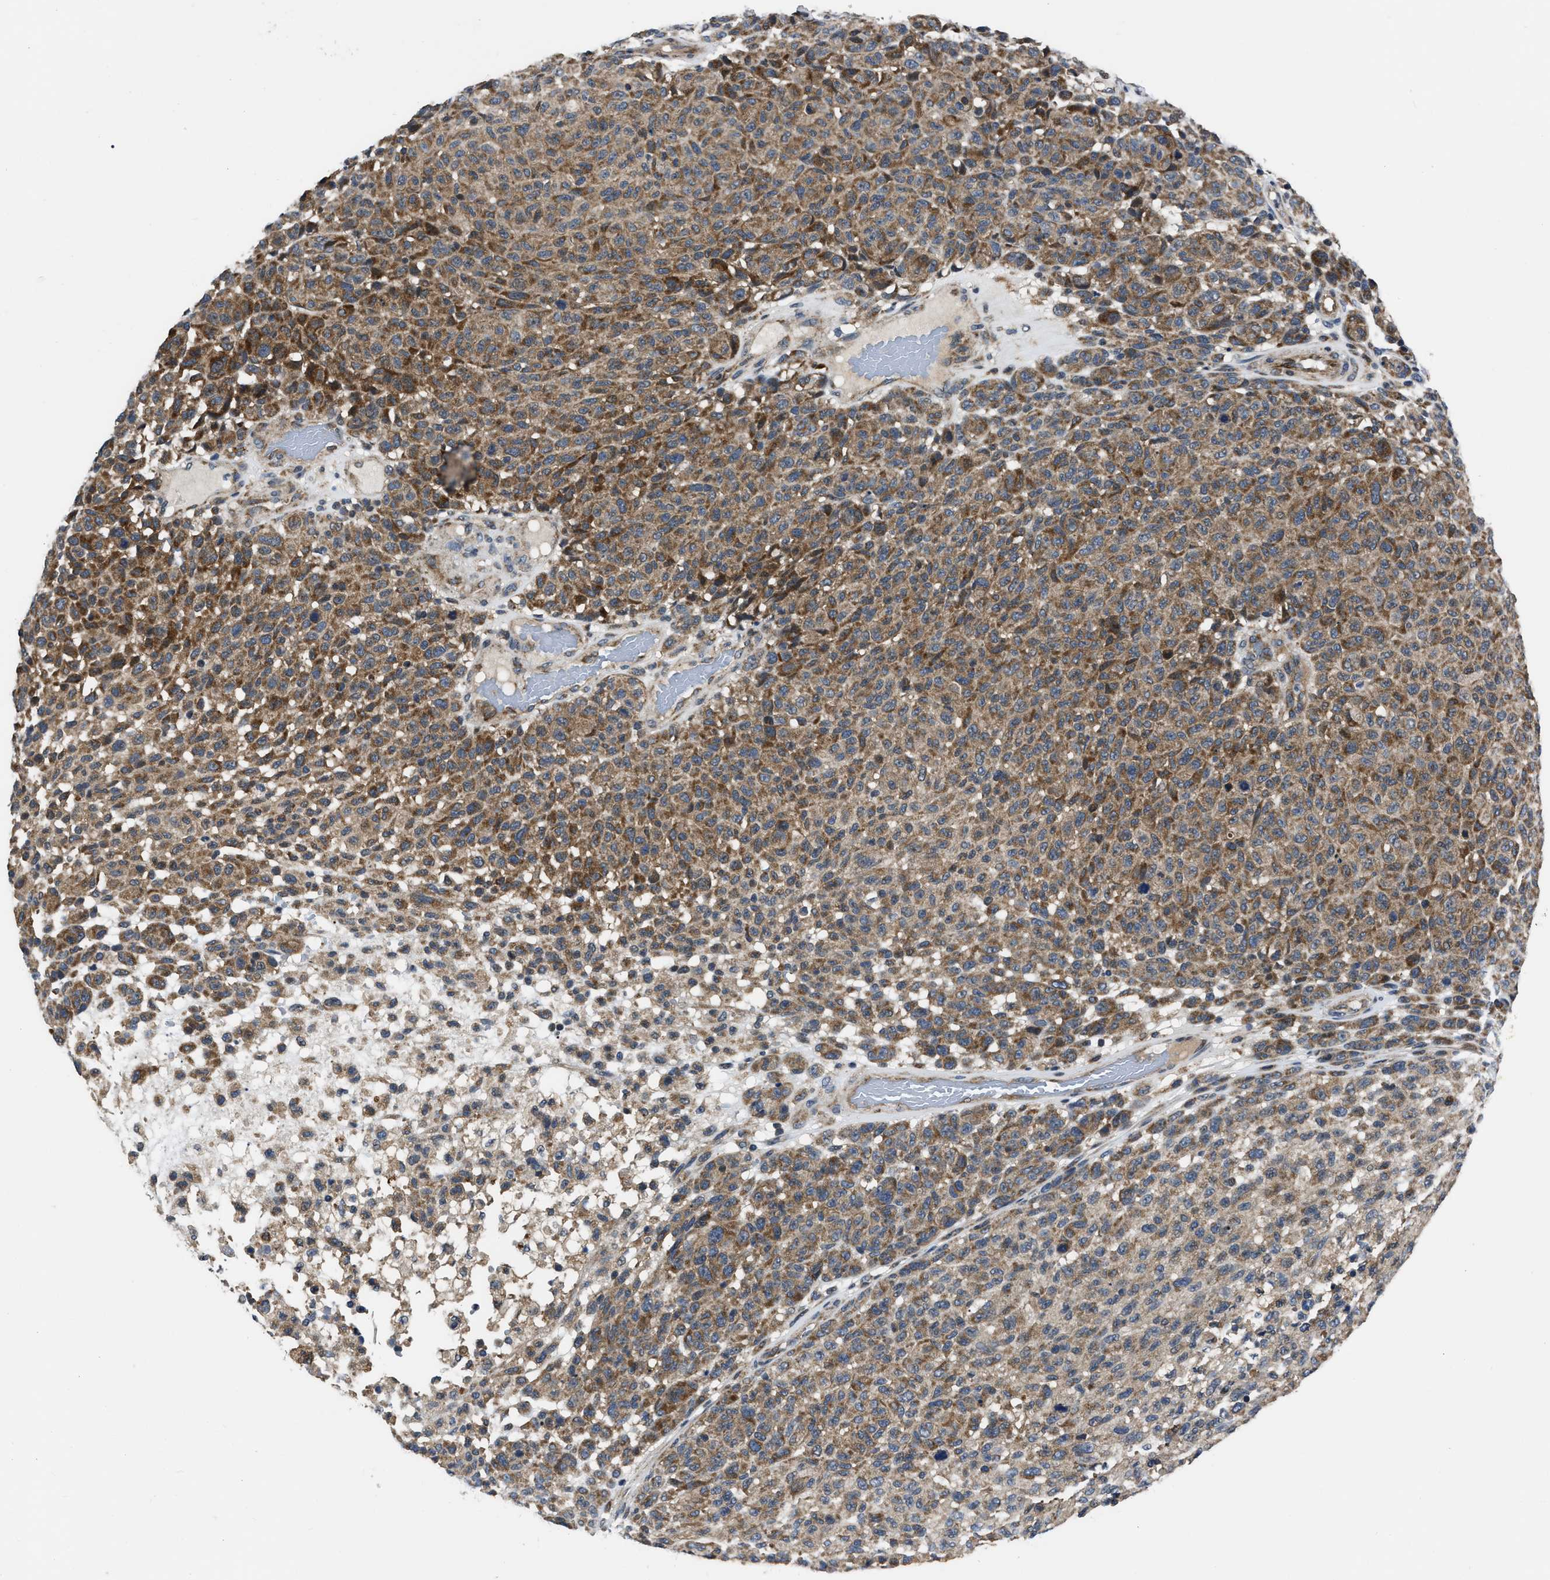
{"staining": {"intensity": "moderate", "quantity": ">75%", "location": "cytoplasmic/membranous"}, "tissue": "melanoma", "cell_type": "Tumor cells", "image_type": "cancer", "snomed": [{"axis": "morphology", "description": "Malignant melanoma, NOS"}, {"axis": "topography", "description": "Skin"}], "caption": "The immunohistochemical stain labels moderate cytoplasmic/membranous expression in tumor cells of malignant melanoma tissue.", "gene": "PPWD1", "patient": {"sex": "male", "age": 59}}